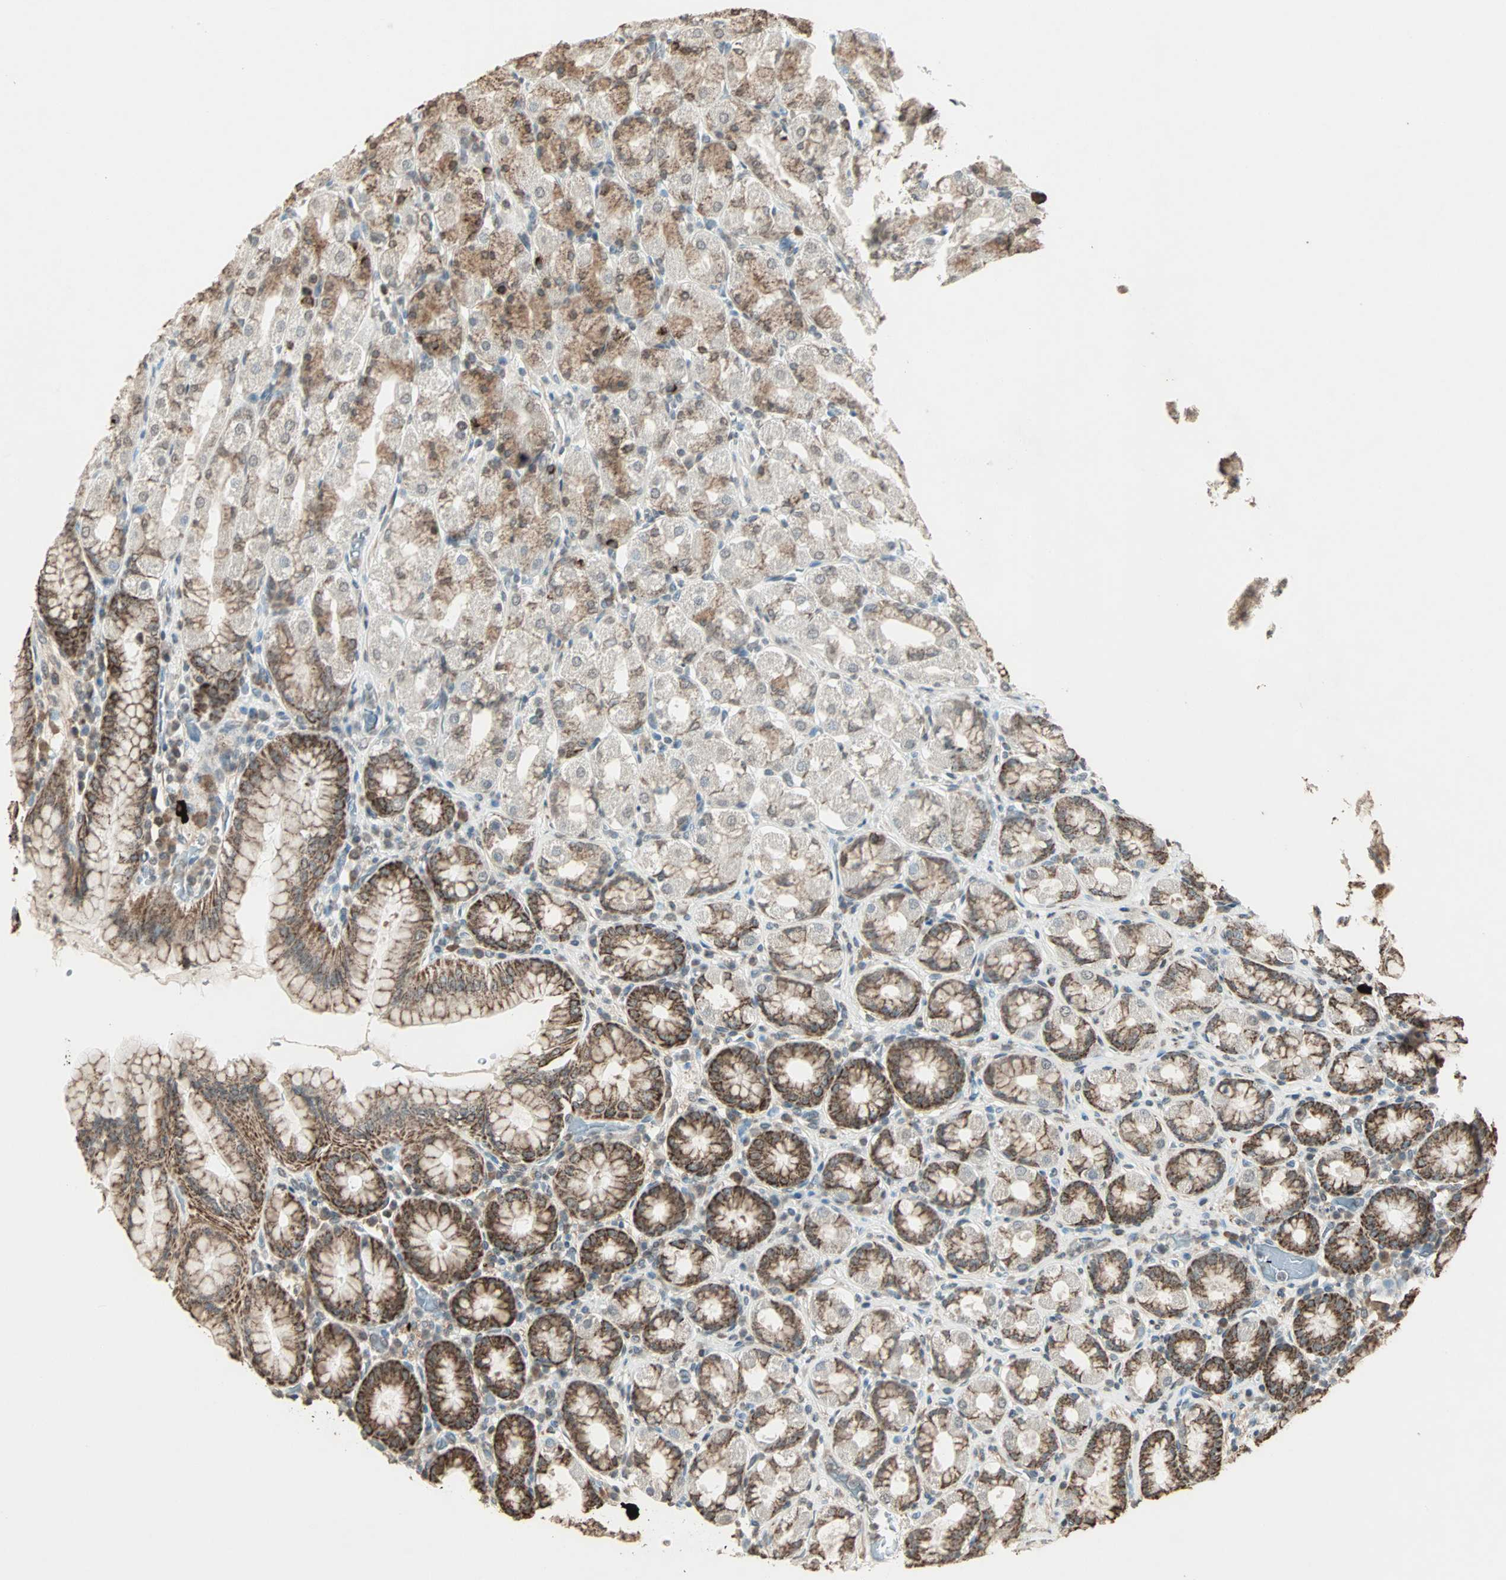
{"staining": {"intensity": "strong", "quantity": "25%-75%", "location": "cytoplasmic/membranous,nuclear"}, "tissue": "stomach", "cell_type": "Glandular cells", "image_type": "normal", "snomed": [{"axis": "morphology", "description": "Normal tissue, NOS"}, {"axis": "topography", "description": "Stomach, upper"}], "caption": "About 25%-75% of glandular cells in benign human stomach exhibit strong cytoplasmic/membranous,nuclear protein expression as visualized by brown immunohistochemical staining.", "gene": "PRELID1", "patient": {"sex": "male", "age": 68}}